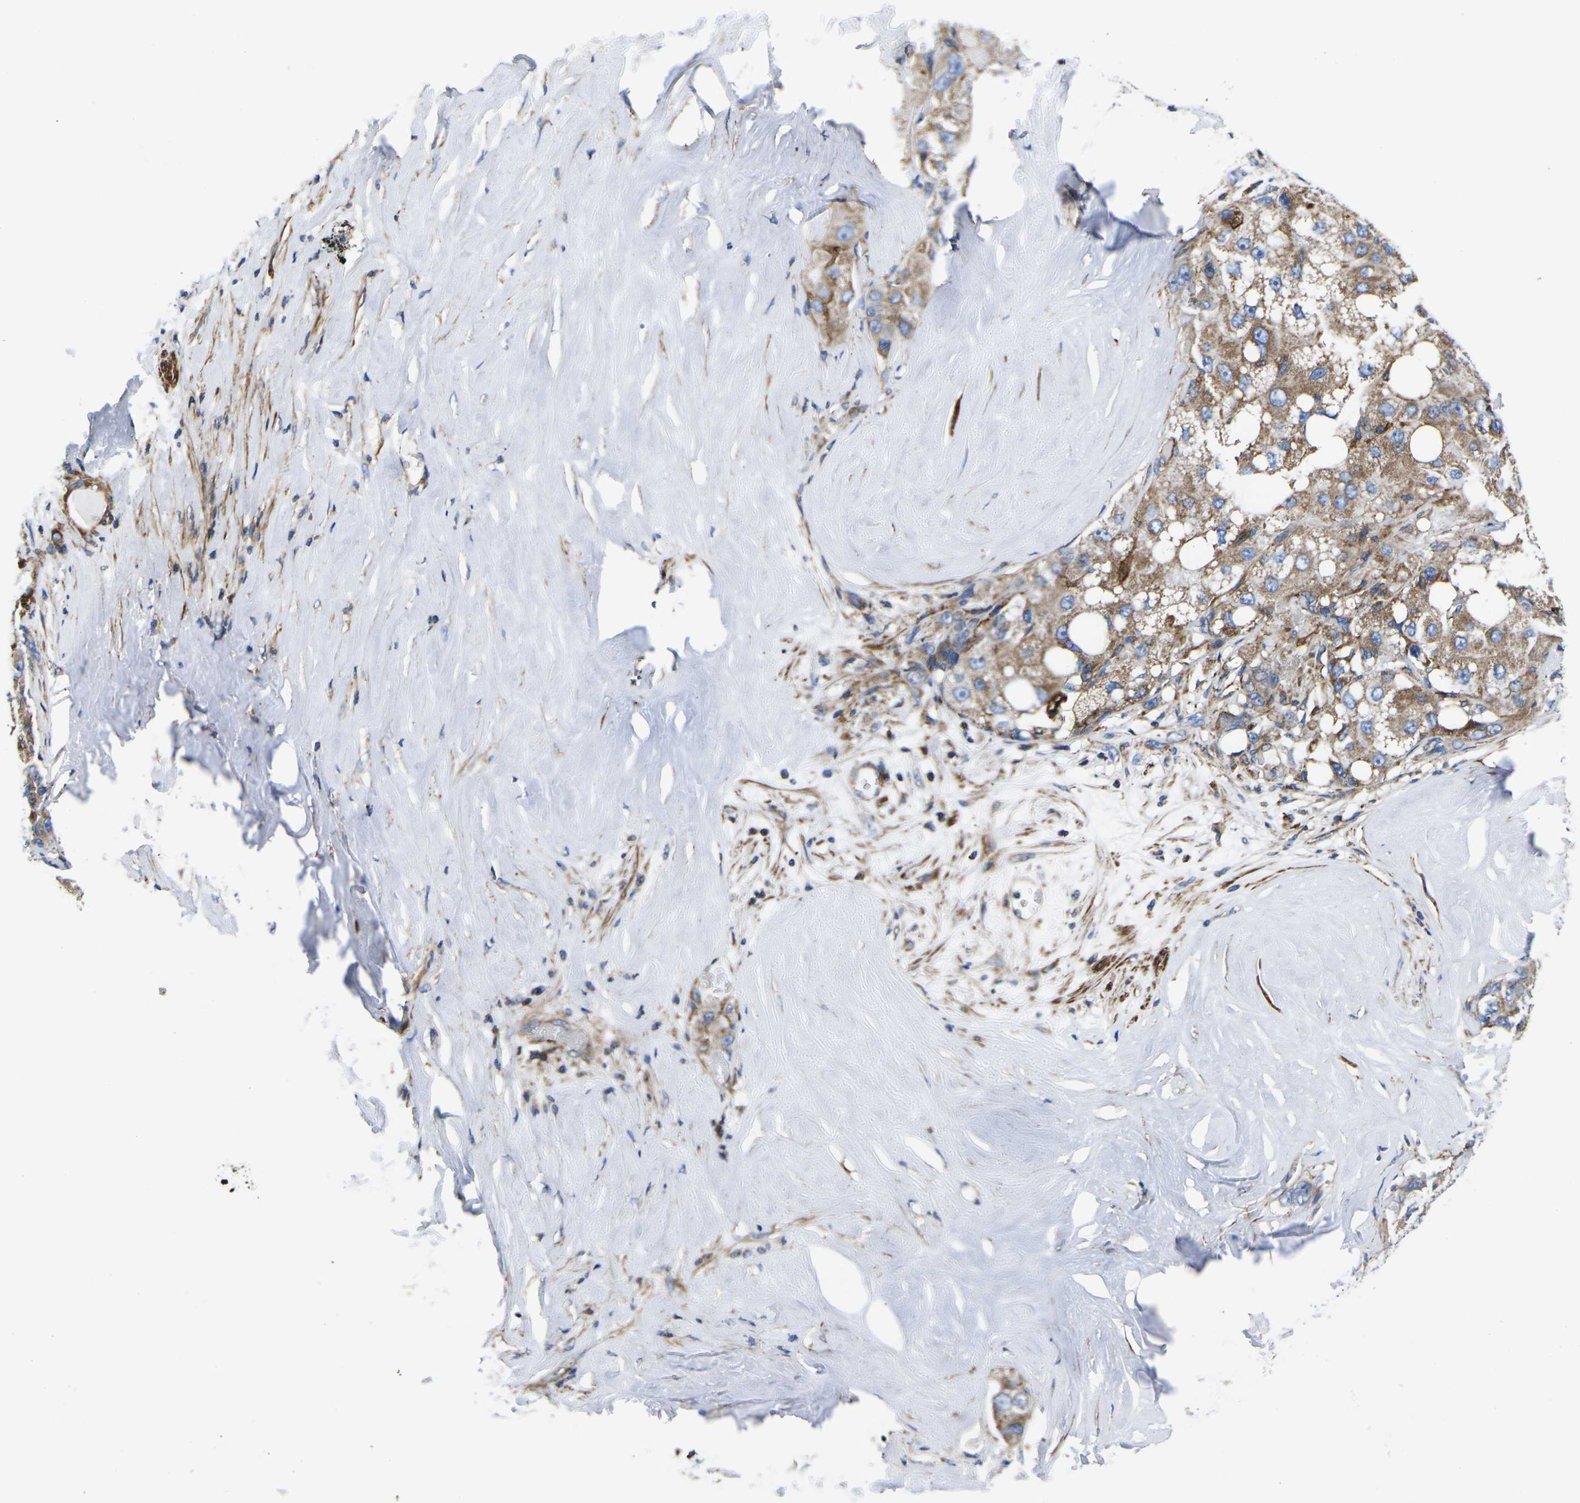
{"staining": {"intensity": "moderate", "quantity": ">75%", "location": "cytoplasmic/membranous"}, "tissue": "liver cancer", "cell_type": "Tumor cells", "image_type": "cancer", "snomed": [{"axis": "morphology", "description": "Carcinoma, Hepatocellular, NOS"}, {"axis": "topography", "description": "Liver"}], "caption": "Liver cancer (hepatocellular carcinoma) stained with DAB IHC reveals medium levels of moderate cytoplasmic/membranous expression in about >75% of tumor cells.", "gene": "GPR4", "patient": {"sex": "male", "age": 80}}